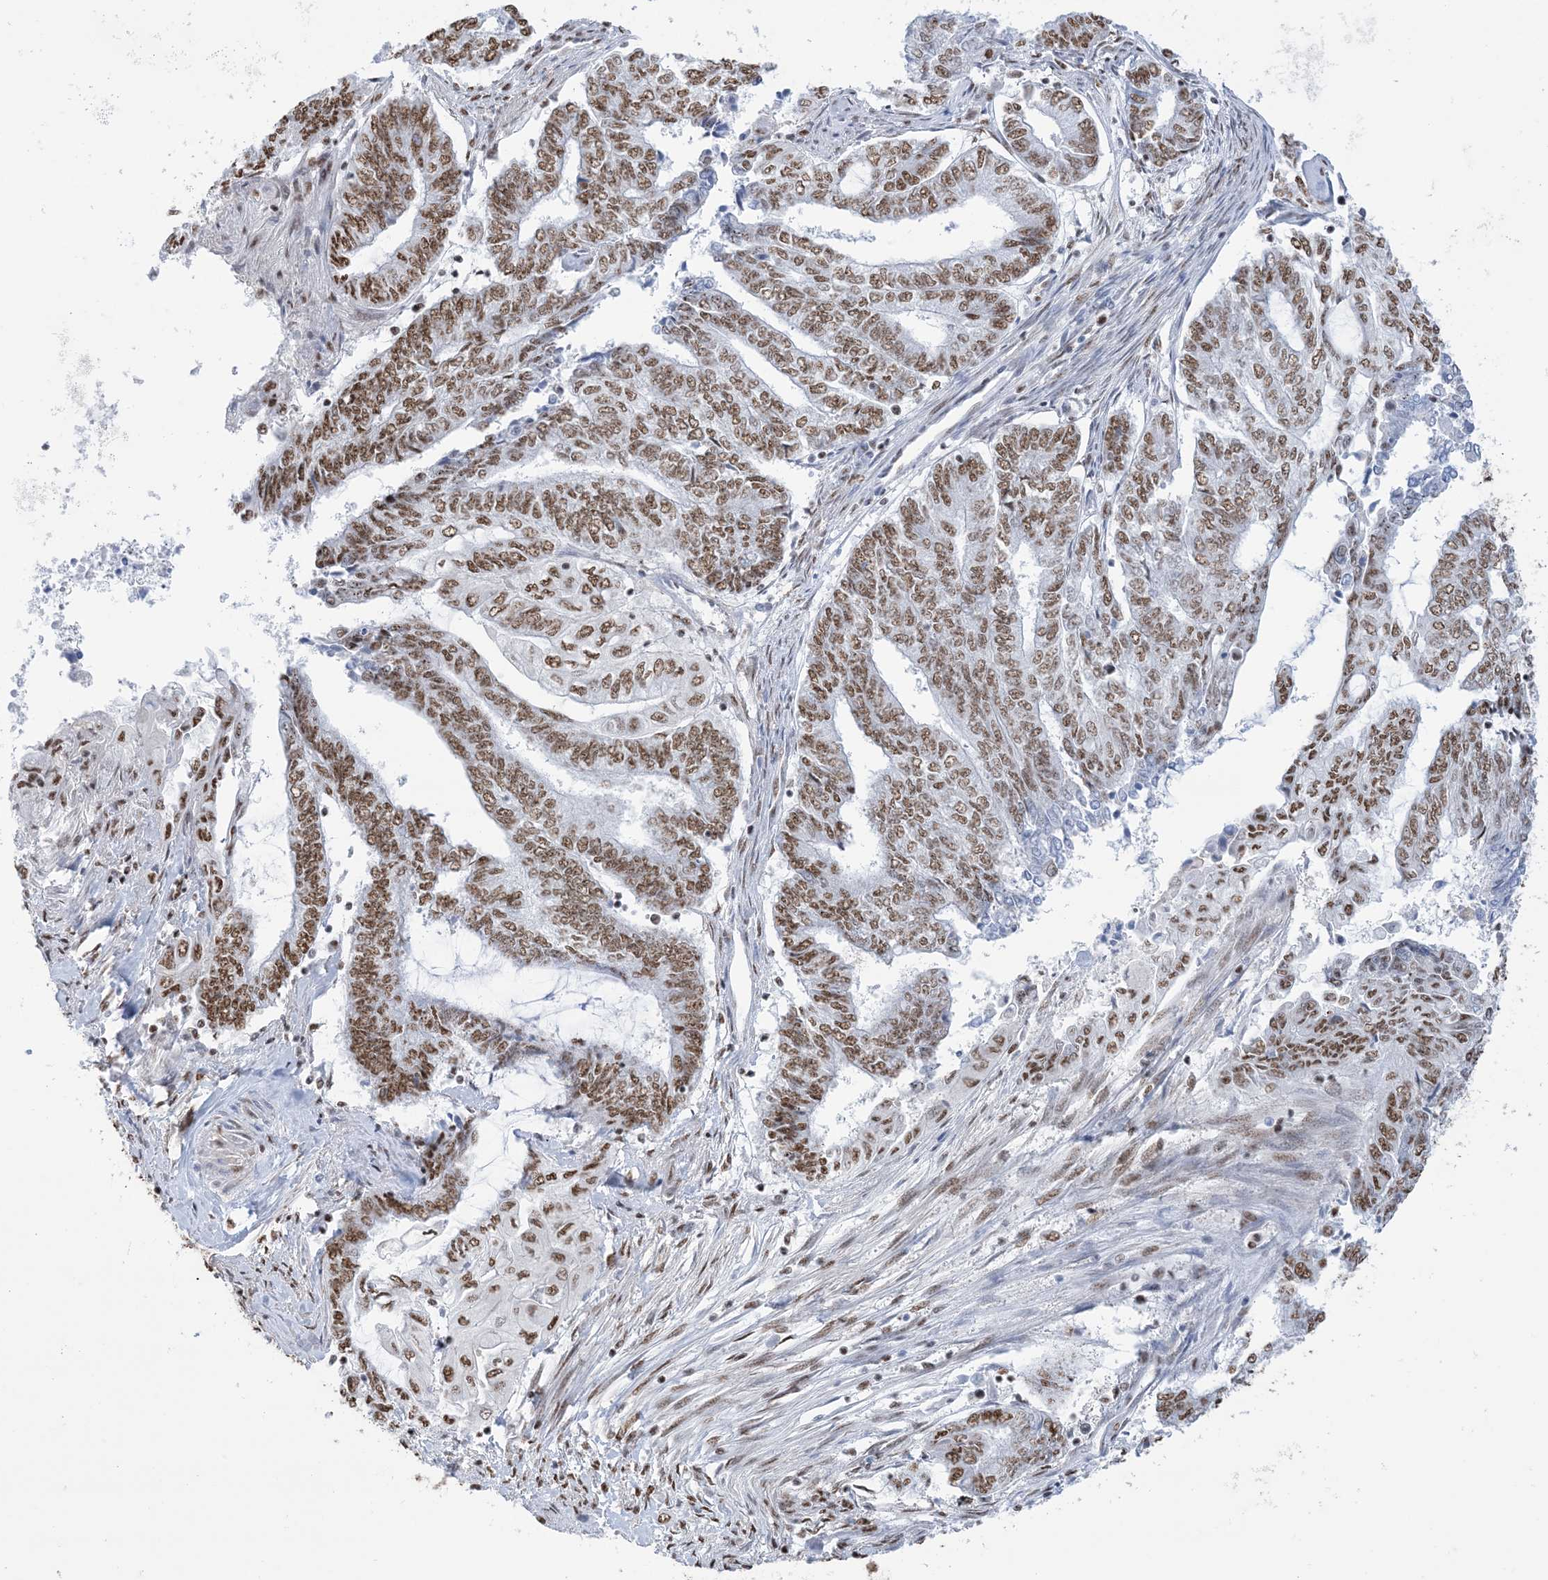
{"staining": {"intensity": "moderate", "quantity": ">75%", "location": "nuclear"}, "tissue": "endometrial cancer", "cell_type": "Tumor cells", "image_type": "cancer", "snomed": [{"axis": "morphology", "description": "Adenocarcinoma, NOS"}, {"axis": "topography", "description": "Uterus"}, {"axis": "topography", "description": "Endometrium"}], "caption": "Brown immunohistochemical staining in human endometrial cancer (adenocarcinoma) demonstrates moderate nuclear expression in about >75% of tumor cells. The staining is performed using DAB brown chromogen to label protein expression. The nuclei are counter-stained blue using hematoxylin.", "gene": "ZNF792", "patient": {"sex": "female", "age": 70}}